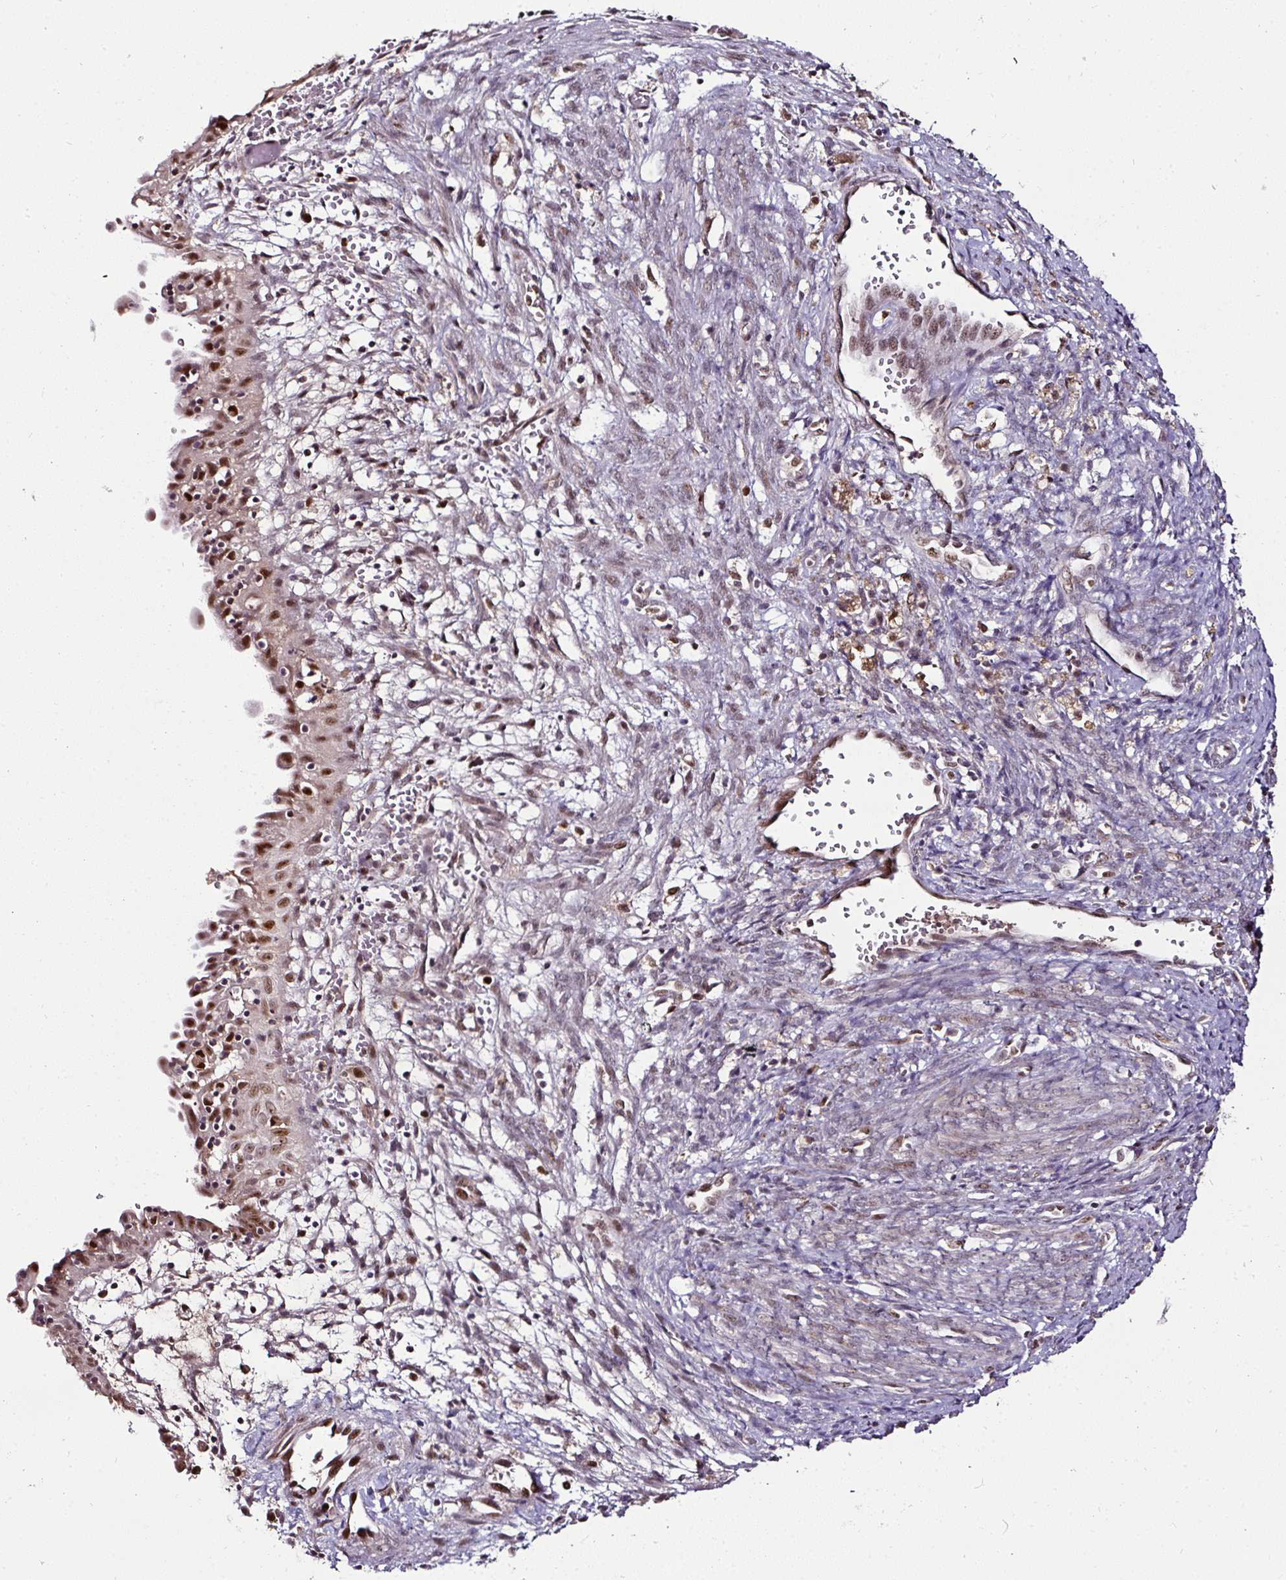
{"staining": {"intensity": "moderate", "quantity": "<25%", "location": "nuclear"}, "tissue": "endometrial cancer", "cell_type": "Tumor cells", "image_type": "cancer", "snomed": [{"axis": "morphology", "description": "Adenocarcinoma, NOS"}, {"axis": "topography", "description": "Endometrium"}], "caption": "A histopathology image of adenocarcinoma (endometrial) stained for a protein exhibits moderate nuclear brown staining in tumor cells. The staining was performed using DAB, with brown indicating positive protein expression. Nuclei are stained blue with hematoxylin.", "gene": "KLF16", "patient": {"sex": "female", "age": 79}}